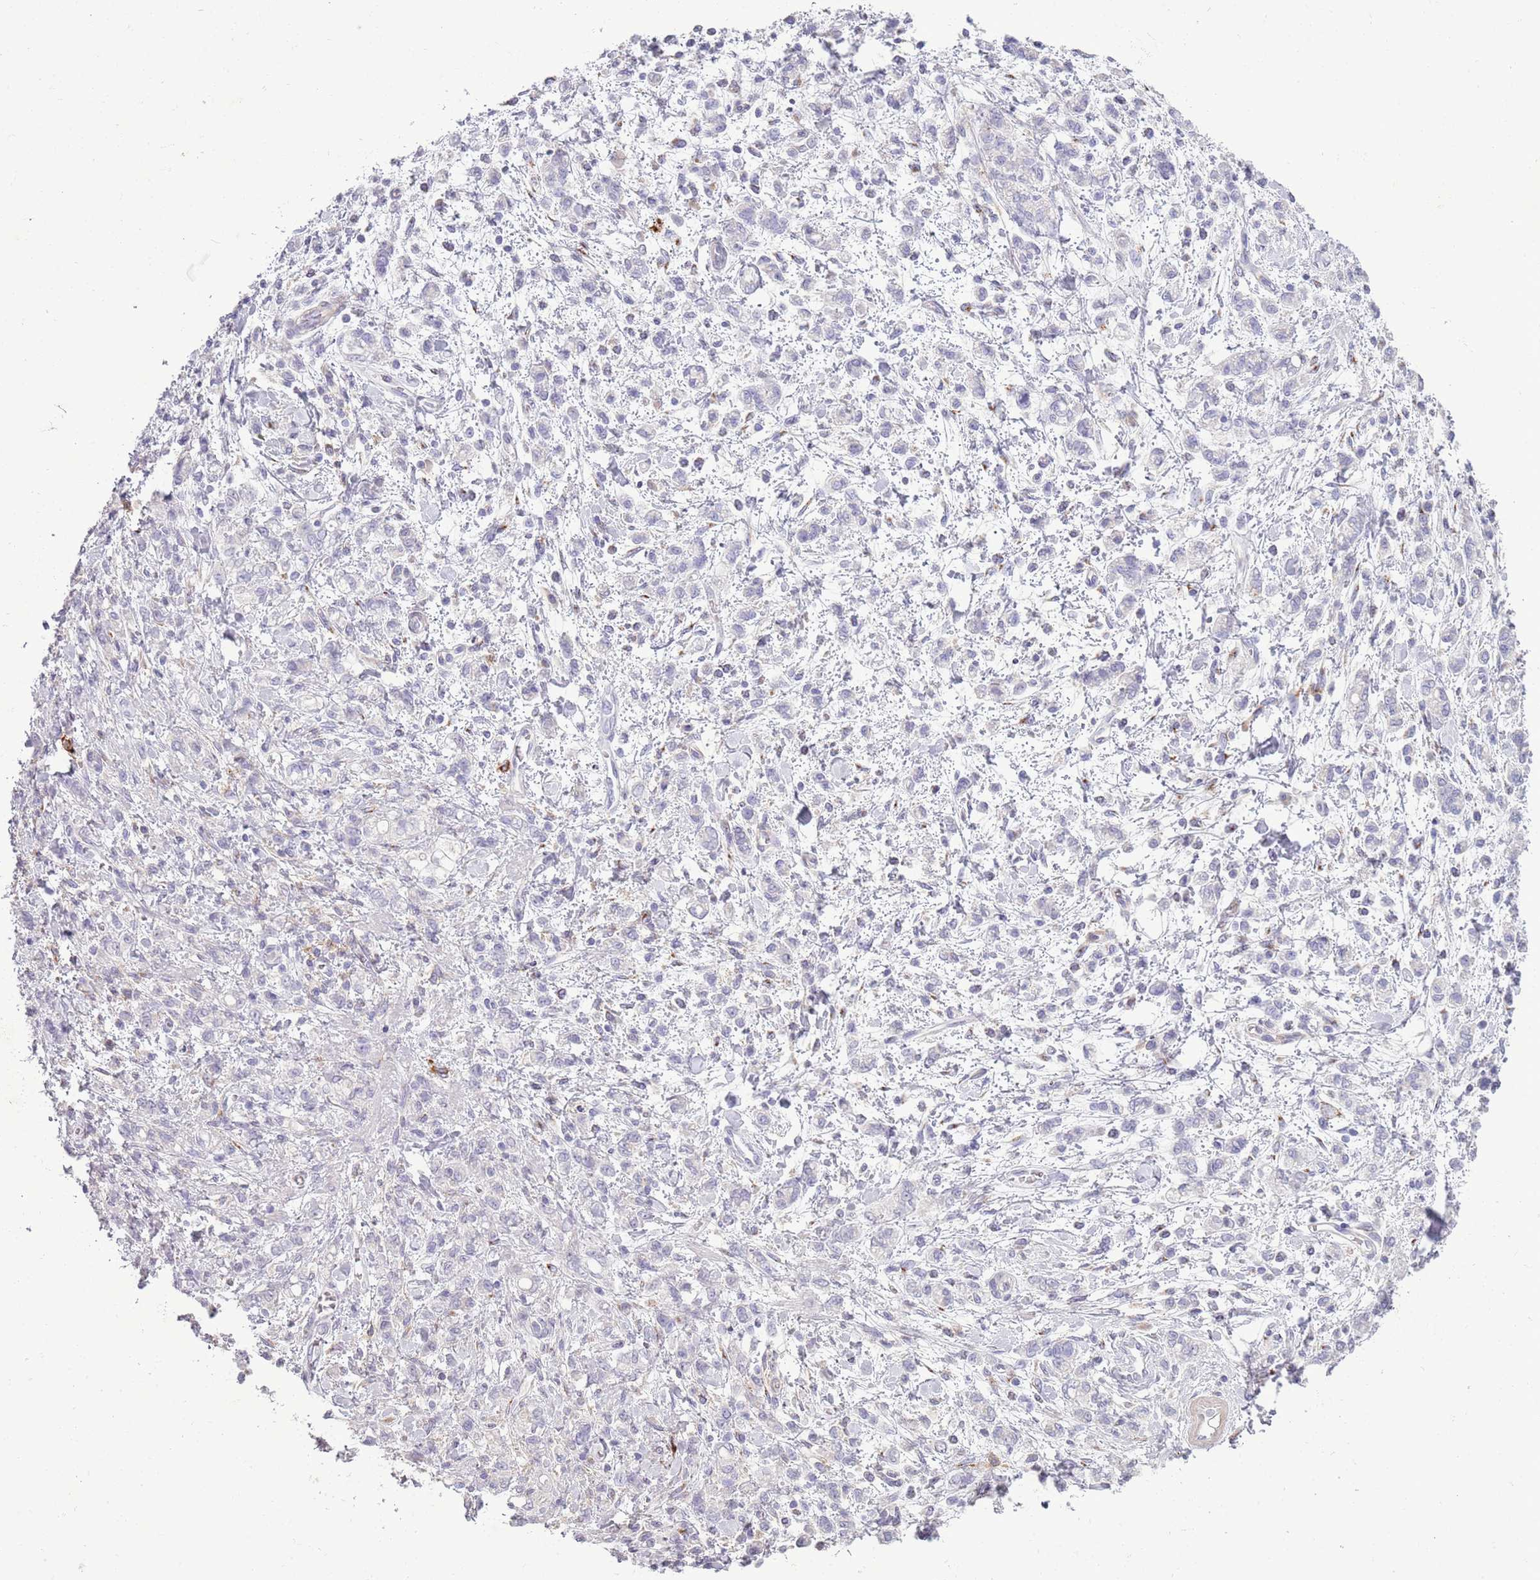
{"staining": {"intensity": "negative", "quantity": "none", "location": "none"}, "tissue": "stomach cancer", "cell_type": "Tumor cells", "image_type": "cancer", "snomed": [{"axis": "morphology", "description": "Adenocarcinoma, NOS"}, {"axis": "topography", "description": "Stomach"}], "caption": "DAB immunohistochemical staining of stomach cancer (adenocarcinoma) shows no significant staining in tumor cells.", "gene": "ACSBG1", "patient": {"sex": "male", "age": 77}}